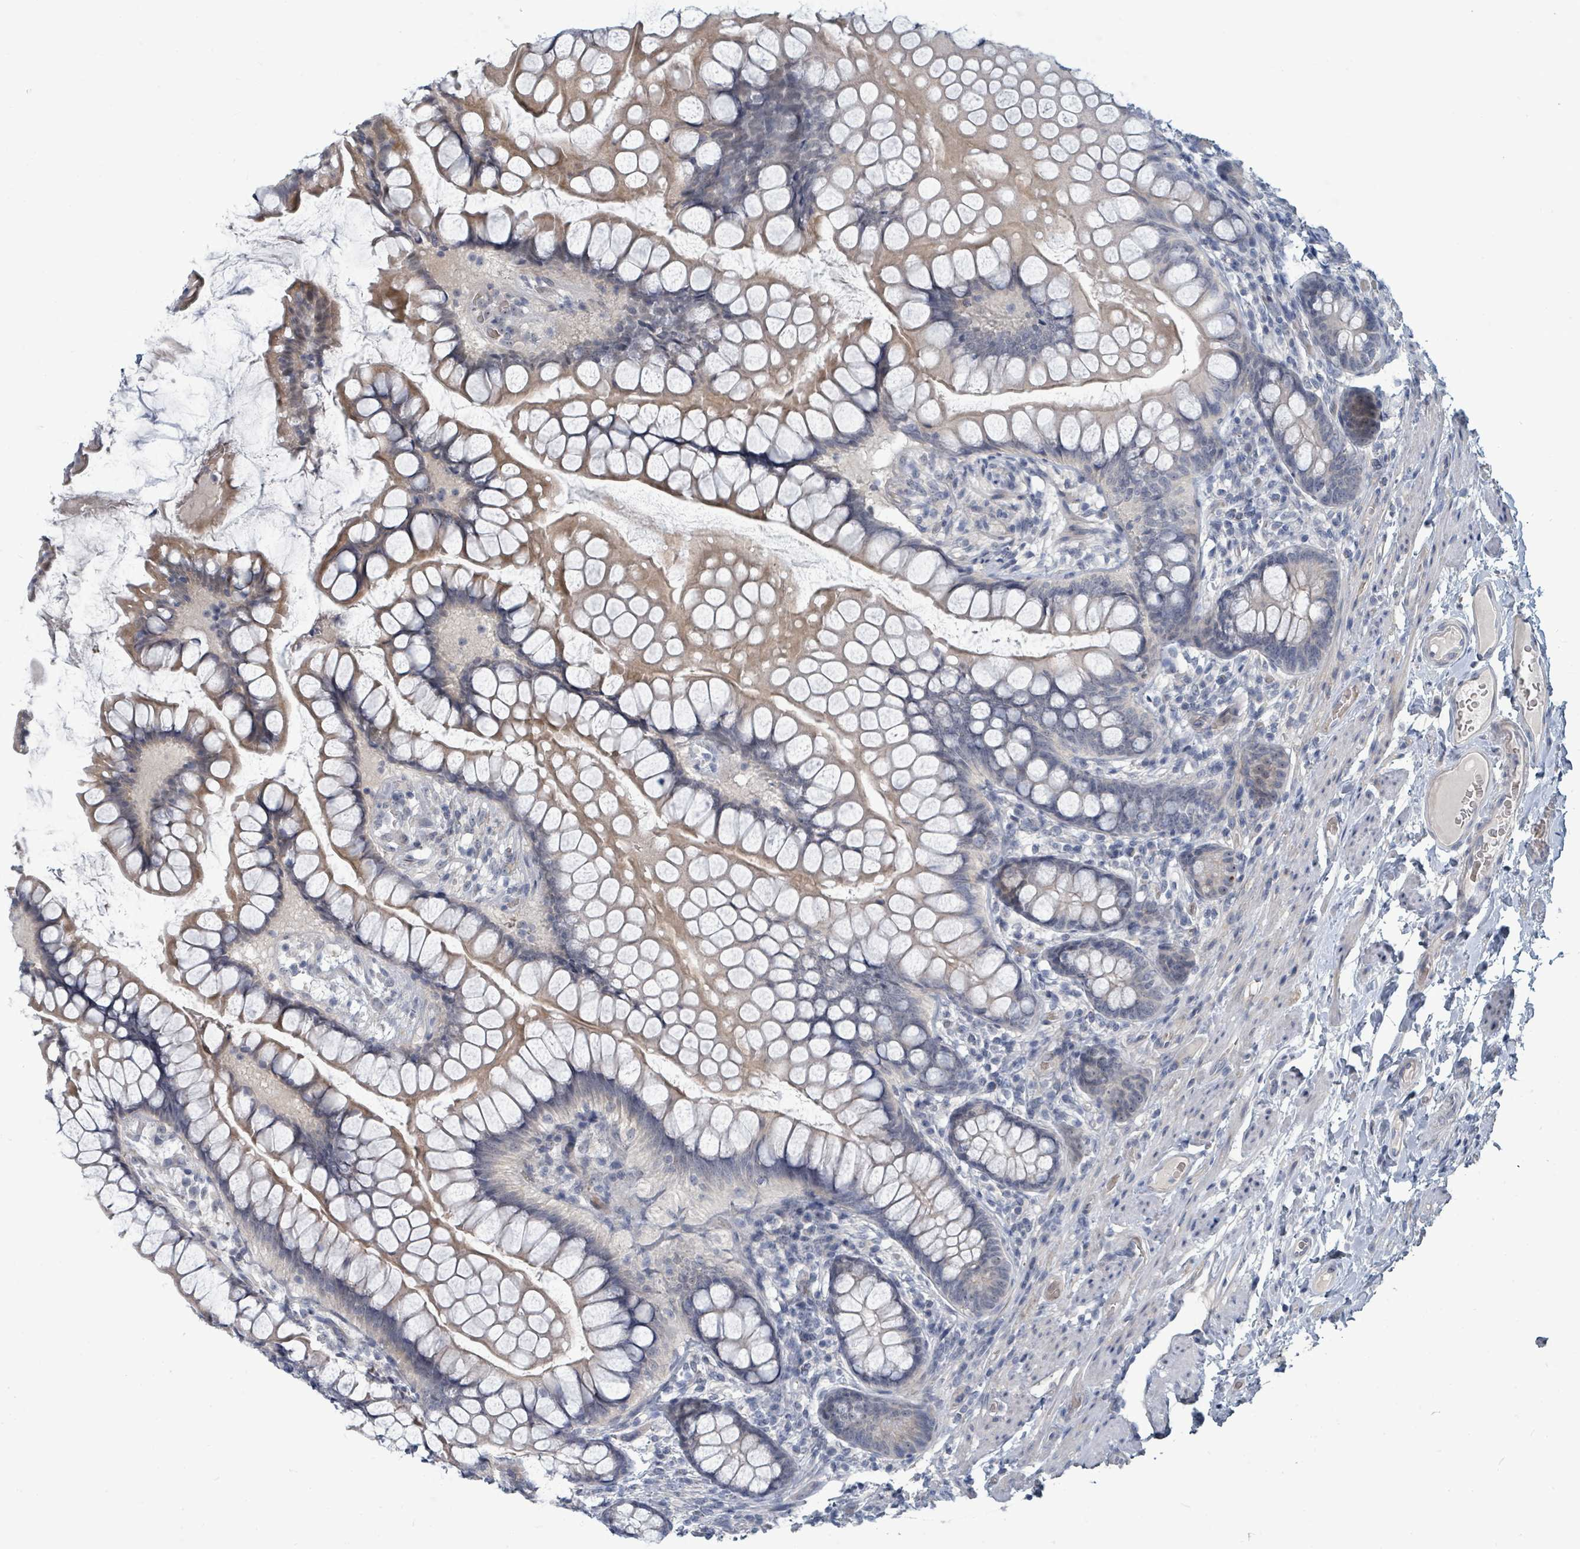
{"staining": {"intensity": "weak", "quantity": "<25%", "location": "cytoplasmic/membranous"}, "tissue": "small intestine", "cell_type": "Glandular cells", "image_type": "normal", "snomed": [{"axis": "morphology", "description": "Normal tissue, NOS"}, {"axis": "topography", "description": "Small intestine"}], "caption": "The histopathology image reveals no staining of glandular cells in benign small intestine. The staining is performed using DAB brown chromogen with nuclei counter-stained in using hematoxylin.", "gene": "TRDMT1", "patient": {"sex": "male", "age": 70}}